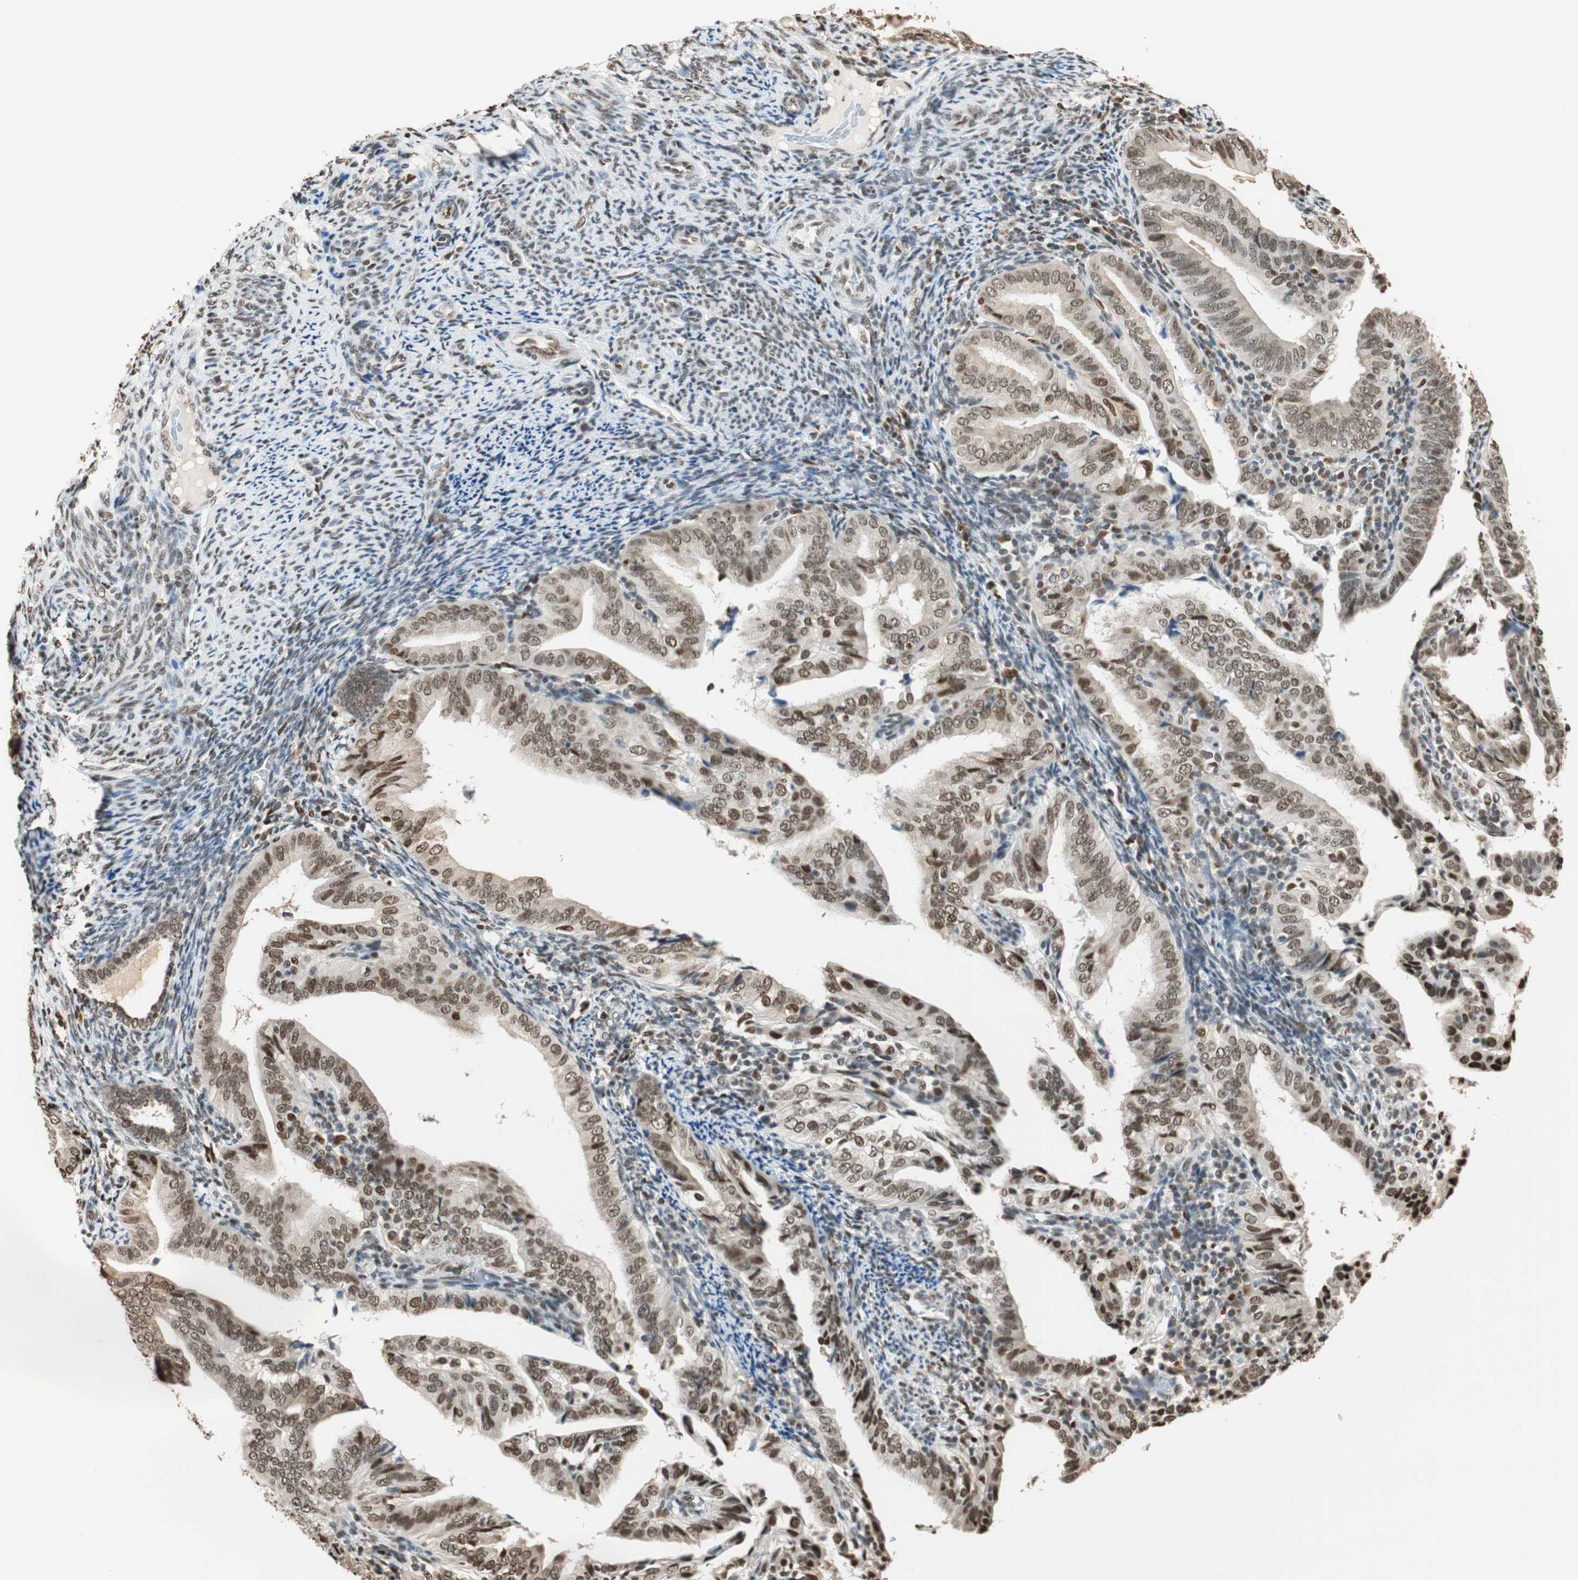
{"staining": {"intensity": "weak", "quantity": "25%-75%", "location": "nuclear"}, "tissue": "endometrial cancer", "cell_type": "Tumor cells", "image_type": "cancer", "snomed": [{"axis": "morphology", "description": "Adenocarcinoma, NOS"}, {"axis": "topography", "description": "Endometrium"}], "caption": "This is a micrograph of immunohistochemistry (IHC) staining of endometrial adenocarcinoma, which shows weak positivity in the nuclear of tumor cells.", "gene": "FANCG", "patient": {"sex": "female", "age": 58}}